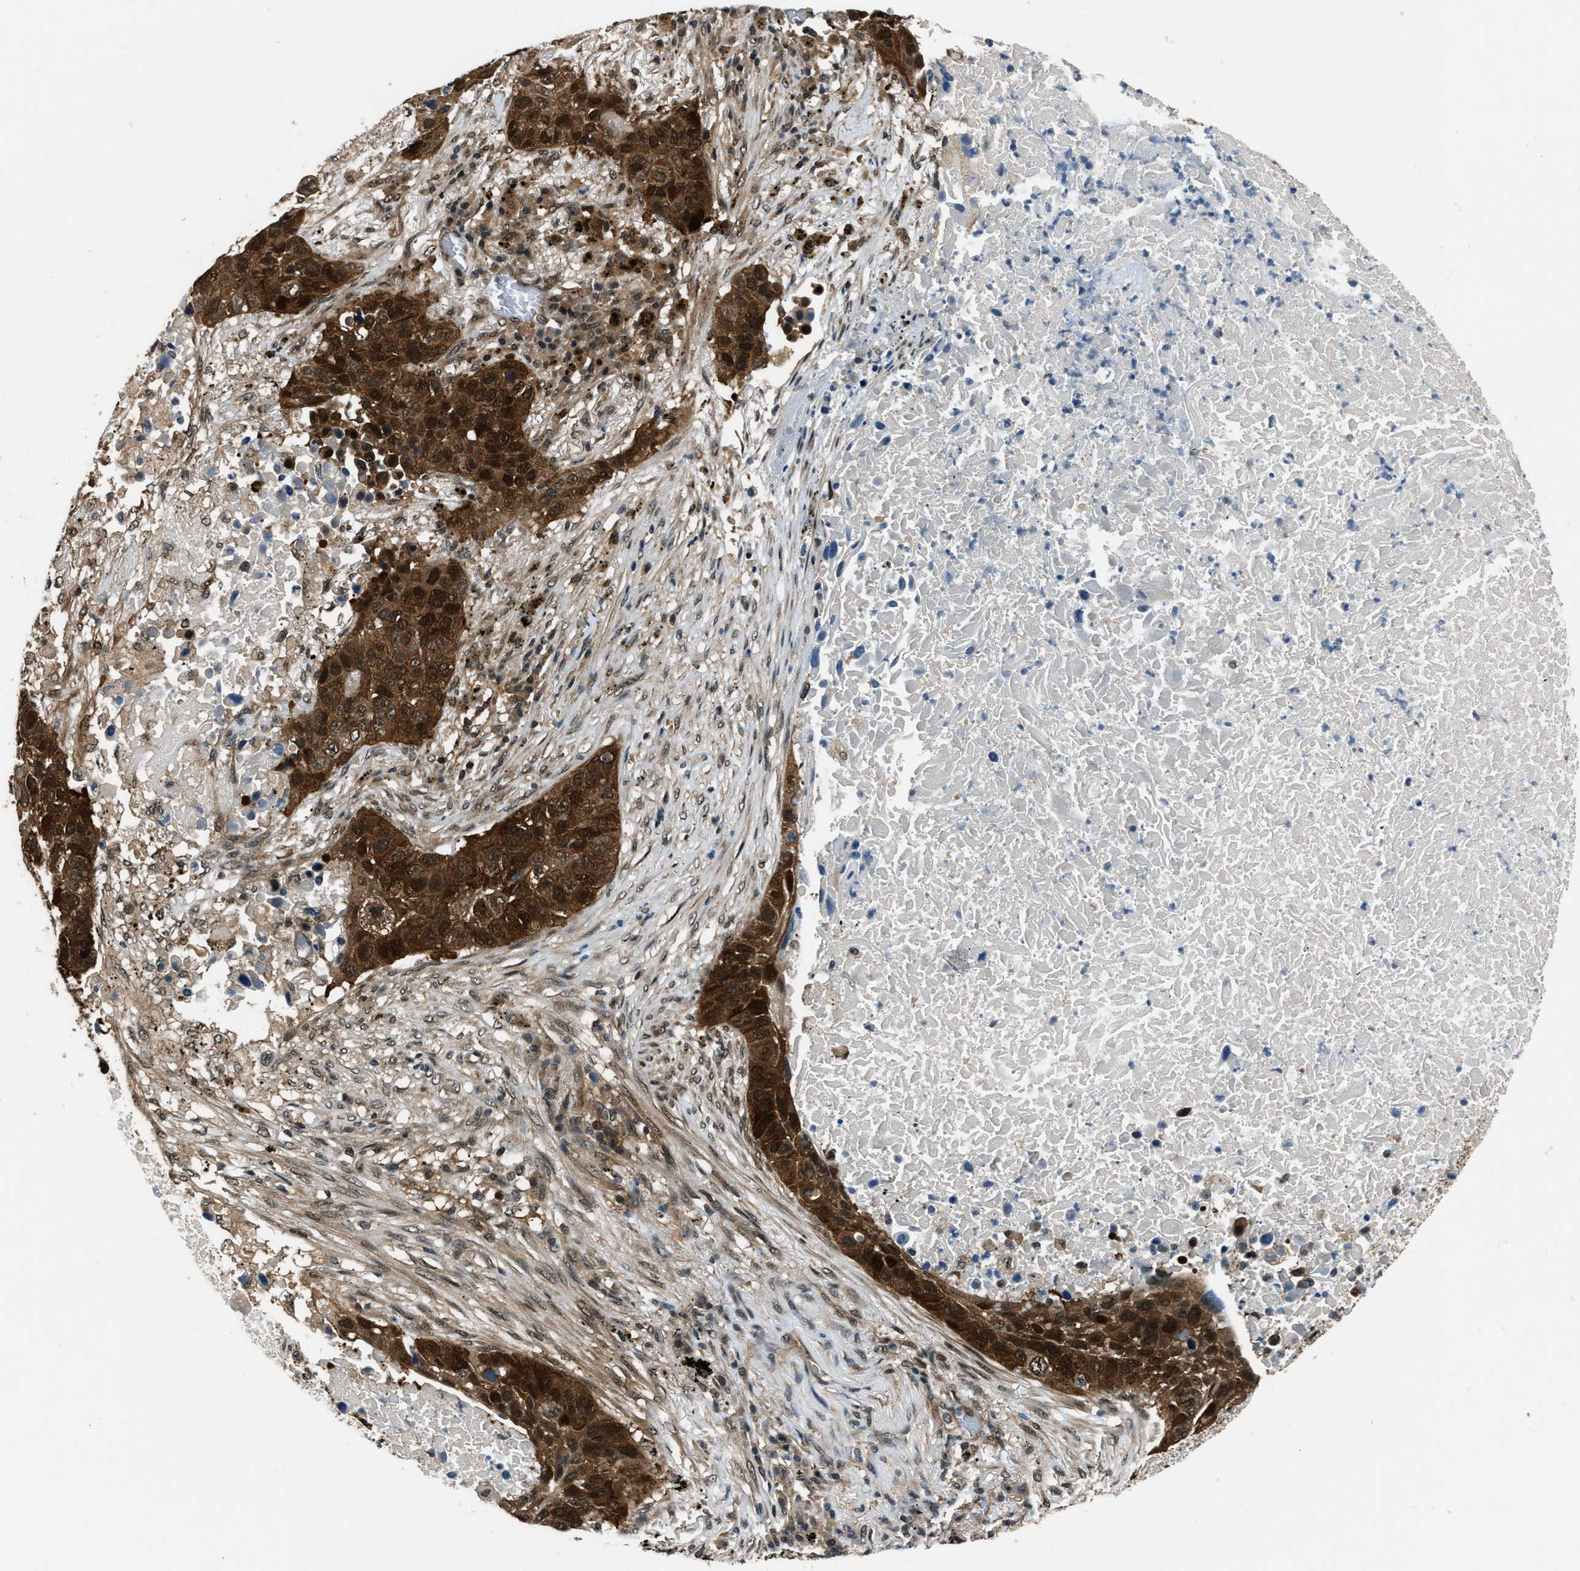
{"staining": {"intensity": "strong", "quantity": ">75%", "location": "cytoplasmic/membranous,nuclear"}, "tissue": "lung cancer", "cell_type": "Tumor cells", "image_type": "cancer", "snomed": [{"axis": "morphology", "description": "Squamous cell carcinoma, NOS"}, {"axis": "topography", "description": "Lung"}], "caption": "Tumor cells demonstrate high levels of strong cytoplasmic/membranous and nuclear expression in about >75% of cells in human lung cancer.", "gene": "NUDCD3", "patient": {"sex": "male", "age": 57}}